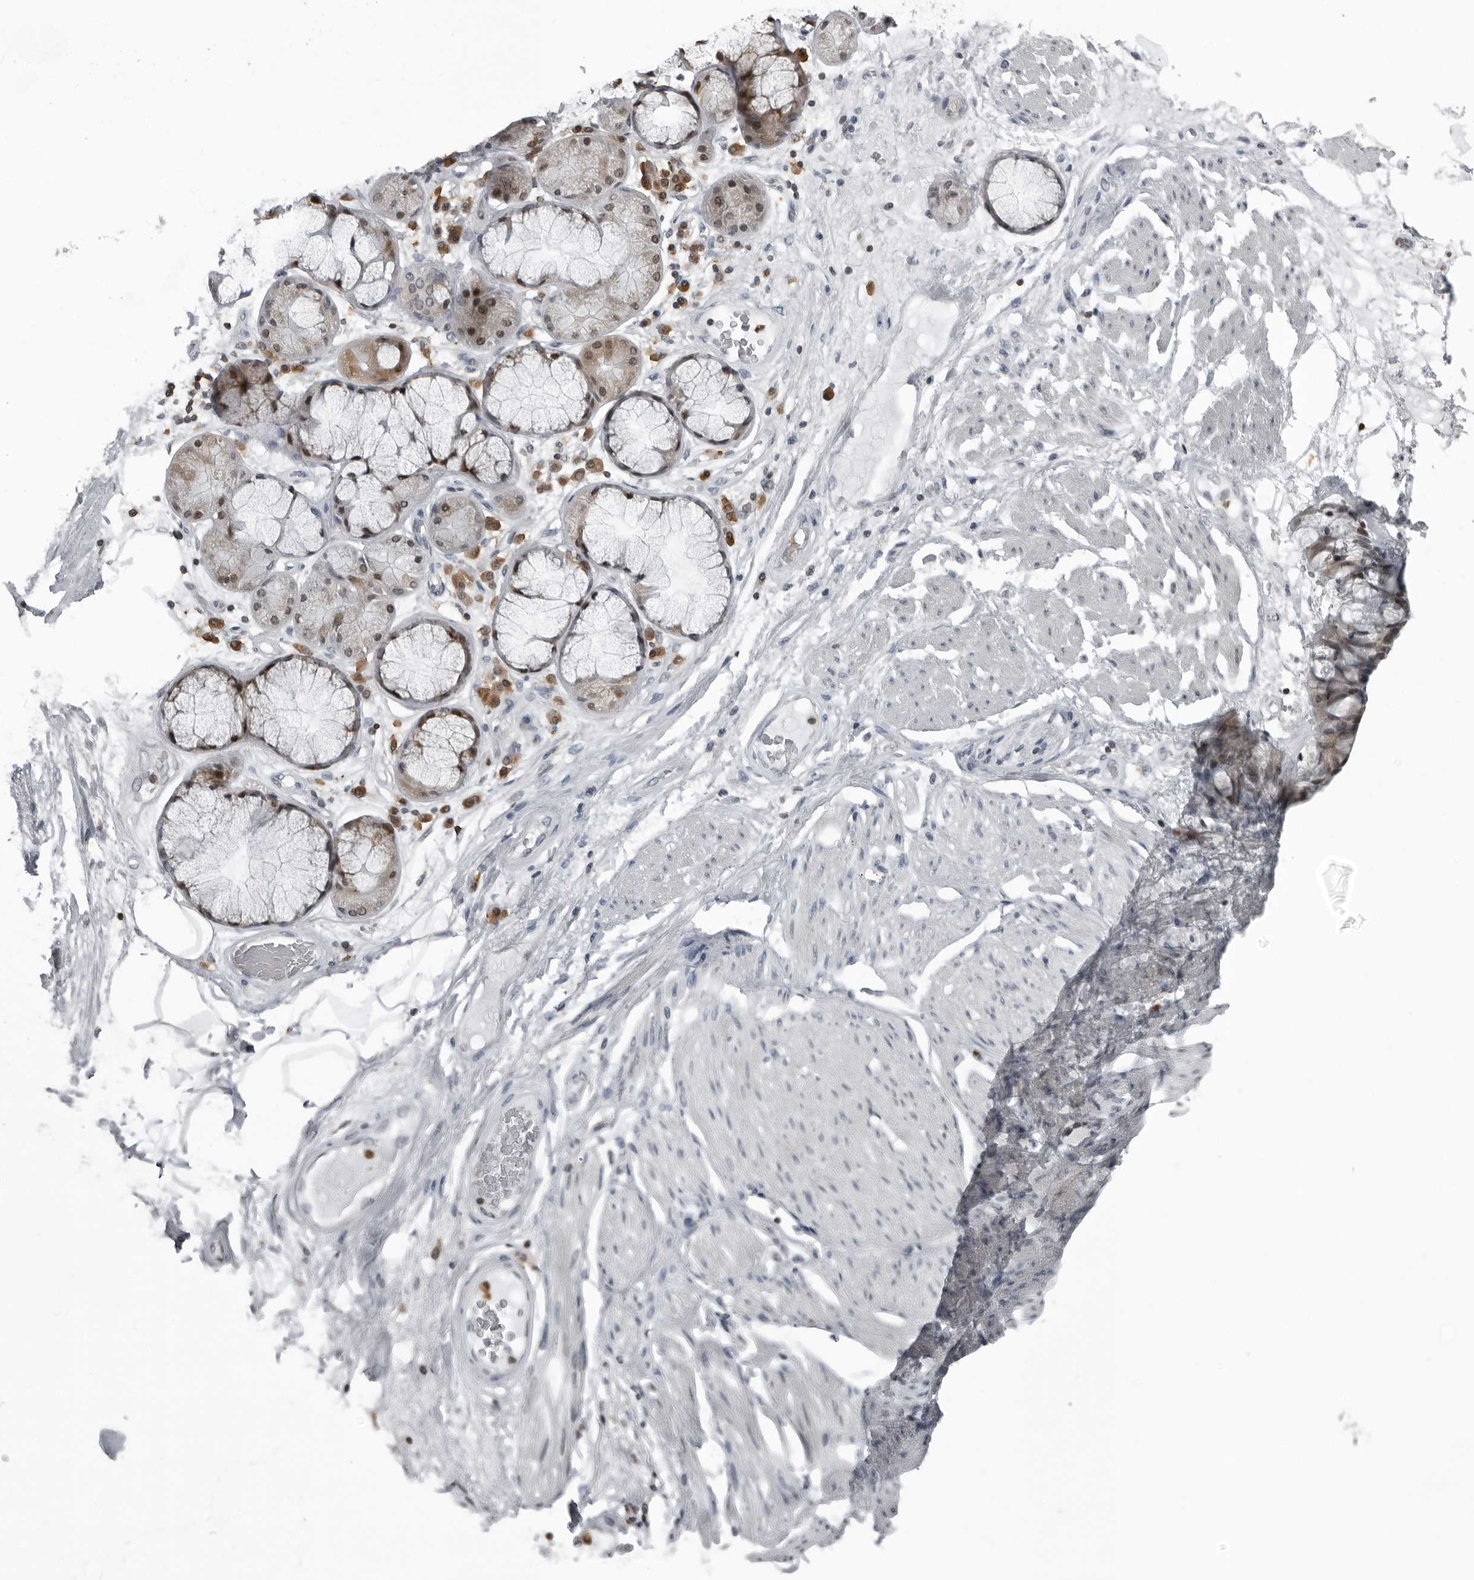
{"staining": {"intensity": "negative", "quantity": "none", "location": "none"}, "tissue": "adipose tissue", "cell_type": "Adipocytes", "image_type": "normal", "snomed": [{"axis": "morphology", "description": "Normal tissue, NOS"}, {"axis": "topography", "description": "Bronchus"}], "caption": "Immunohistochemical staining of unremarkable human adipose tissue displays no significant staining in adipocytes. (Stains: DAB (3,3'-diaminobenzidine) immunohistochemistry (IHC) with hematoxylin counter stain, Microscopy: brightfield microscopy at high magnification).", "gene": "RTCA", "patient": {"sex": "male", "age": 66}}